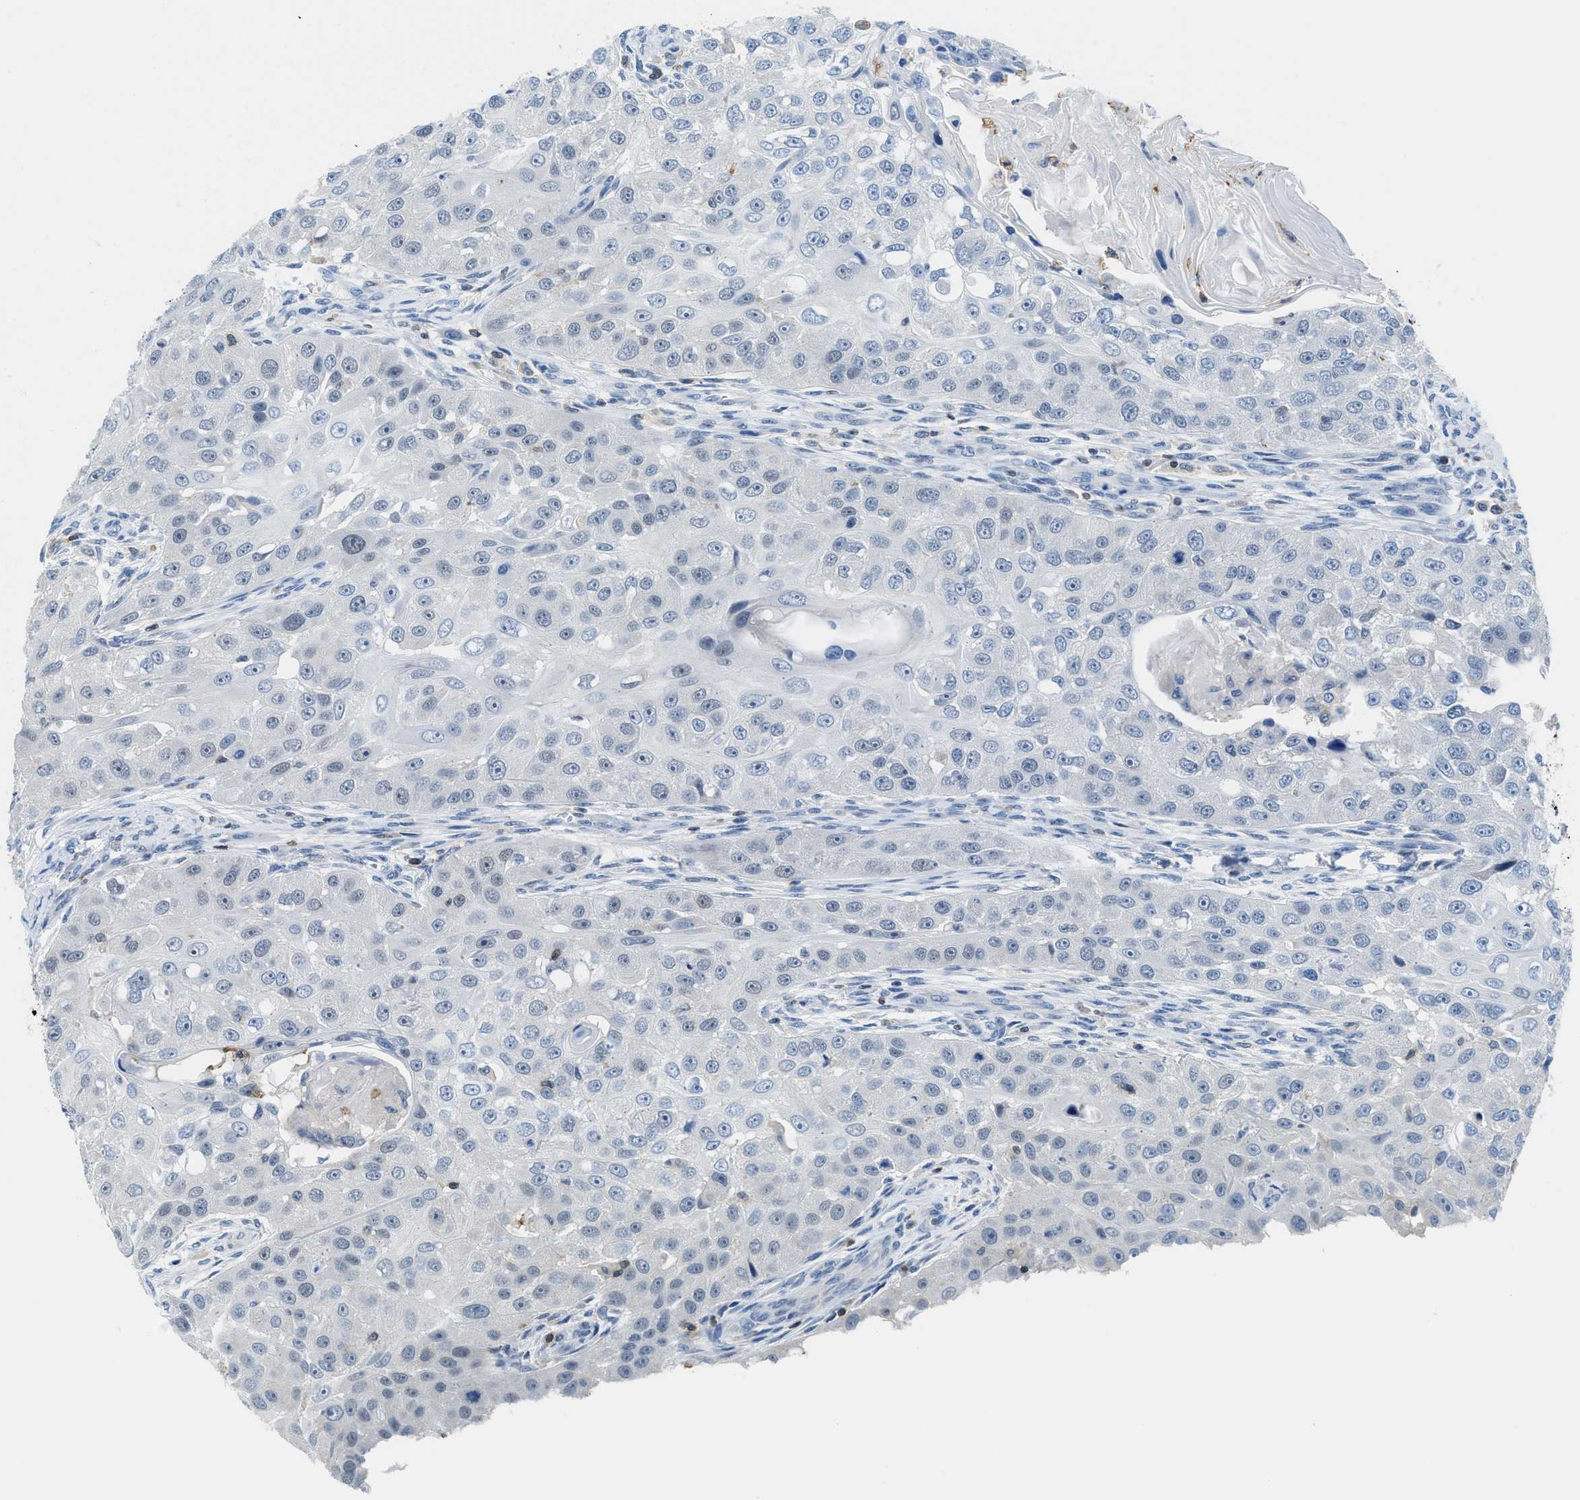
{"staining": {"intensity": "negative", "quantity": "none", "location": "none"}, "tissue": "head and neck cancer", "cell_type": "Tumor cells", "image_type": "cancer", "snomed": [{"axis": "morphology", "description": "Normal tissue, NOS"}, {"axis": "morphology", "description": "Squamous cell carcinoma, NOS"}, {"axis": "topography", "description": "Skeletal muscle"}, {"axis": "topography", "description": "Head-Neck"}], "caption": "Photomicrograph shows no significant protein staining in tumor cells of head and neck squamous cell carcinoma.", "gene": "FAM151A", "patient": {"sex": "male", "age": 51}}